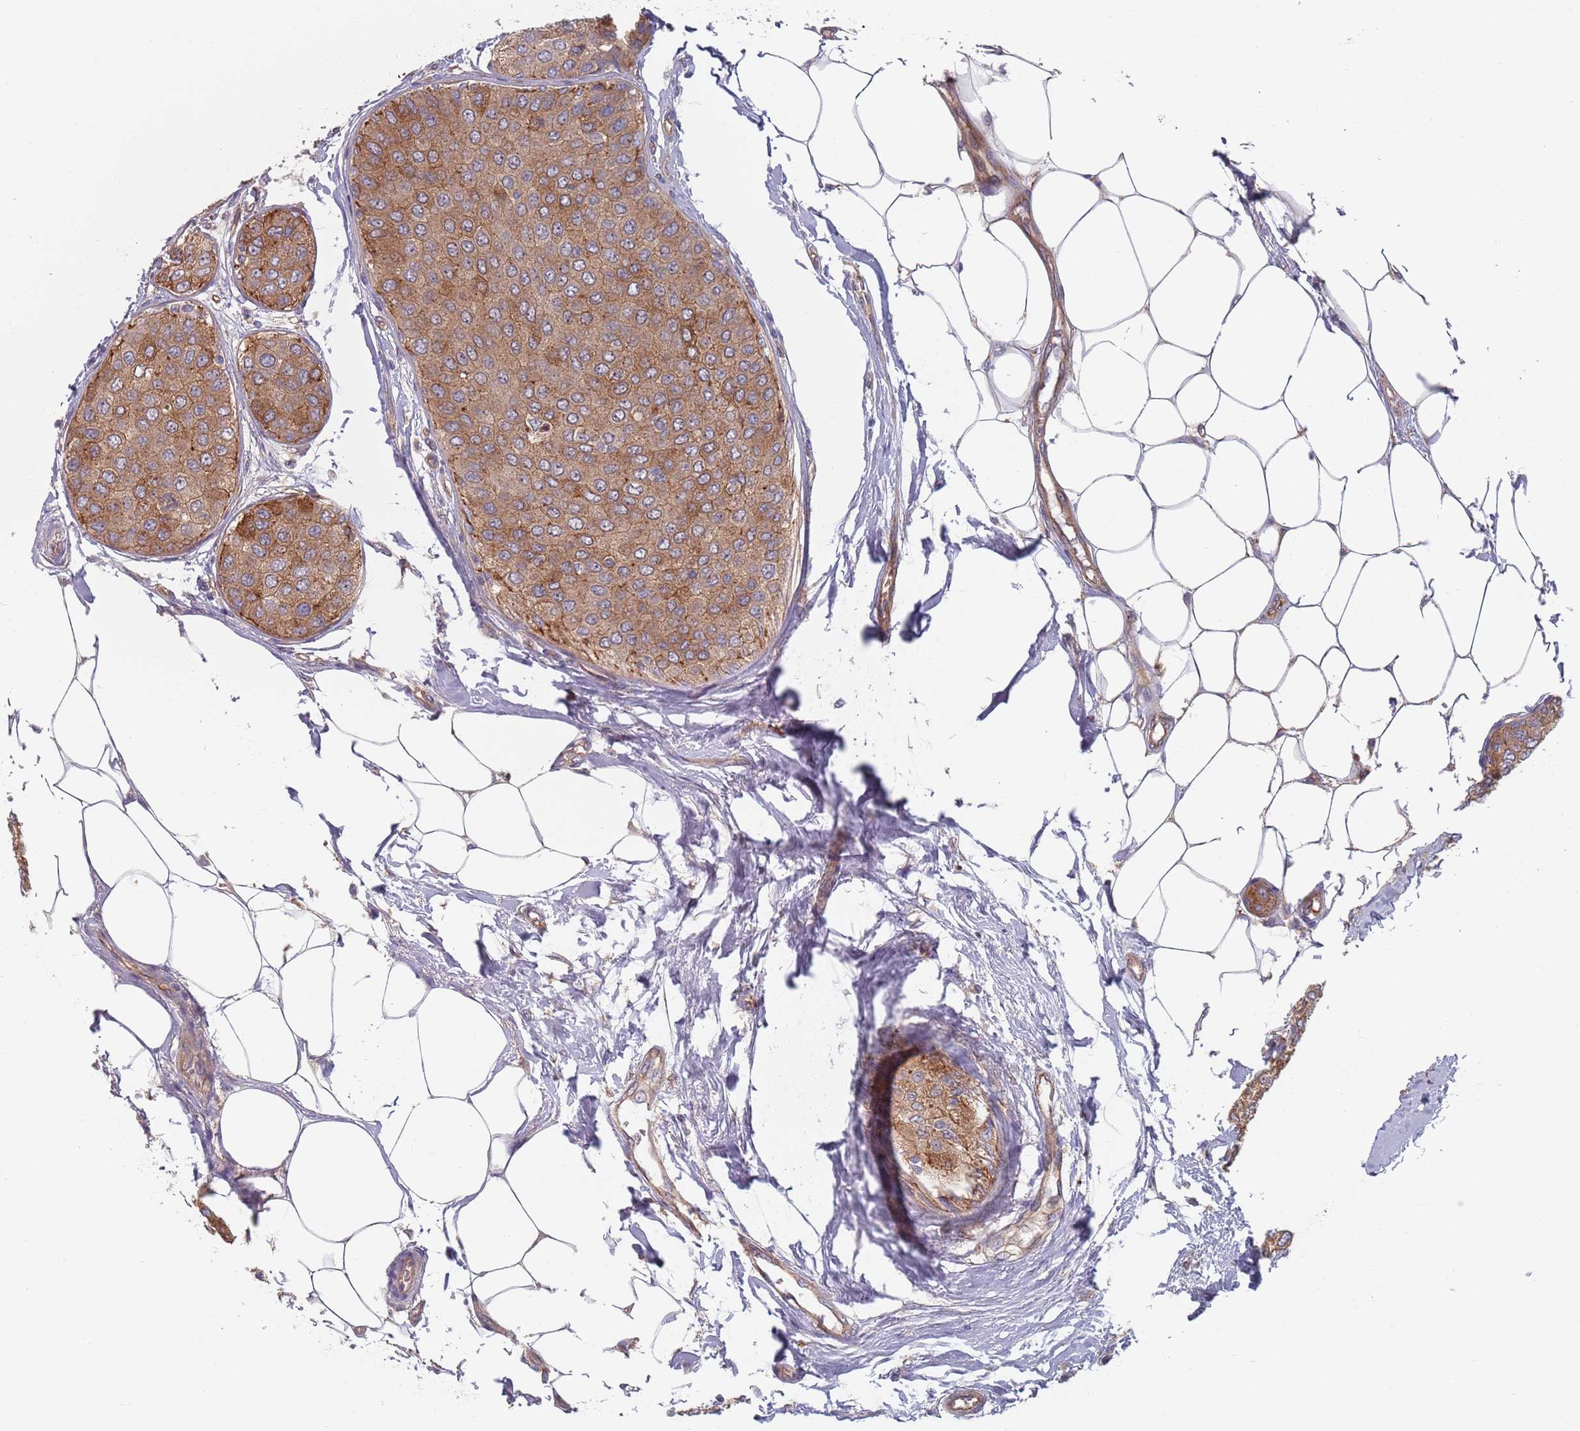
{"staining": {"intensity": "moderate", "quantity": ">75%", "location": "cytoplasmic/membranous"}, "tissue": "breast cancer", "cell_type": "Tumor cells", "image_type": "cancer", "snomed": [{"axis": "morphology", "description": "Duct carcinoma"}, {"axis": "topography", "description": "Breast"}], "caption": "Human intraductal carcinoma (breast) stained with a brown dye exhibits moderate cytoplasmic/membranous positive positivity in about >75% of tumor cells.", "gene": "APPL2", "patient": {"sex": "female", "age": 72}}